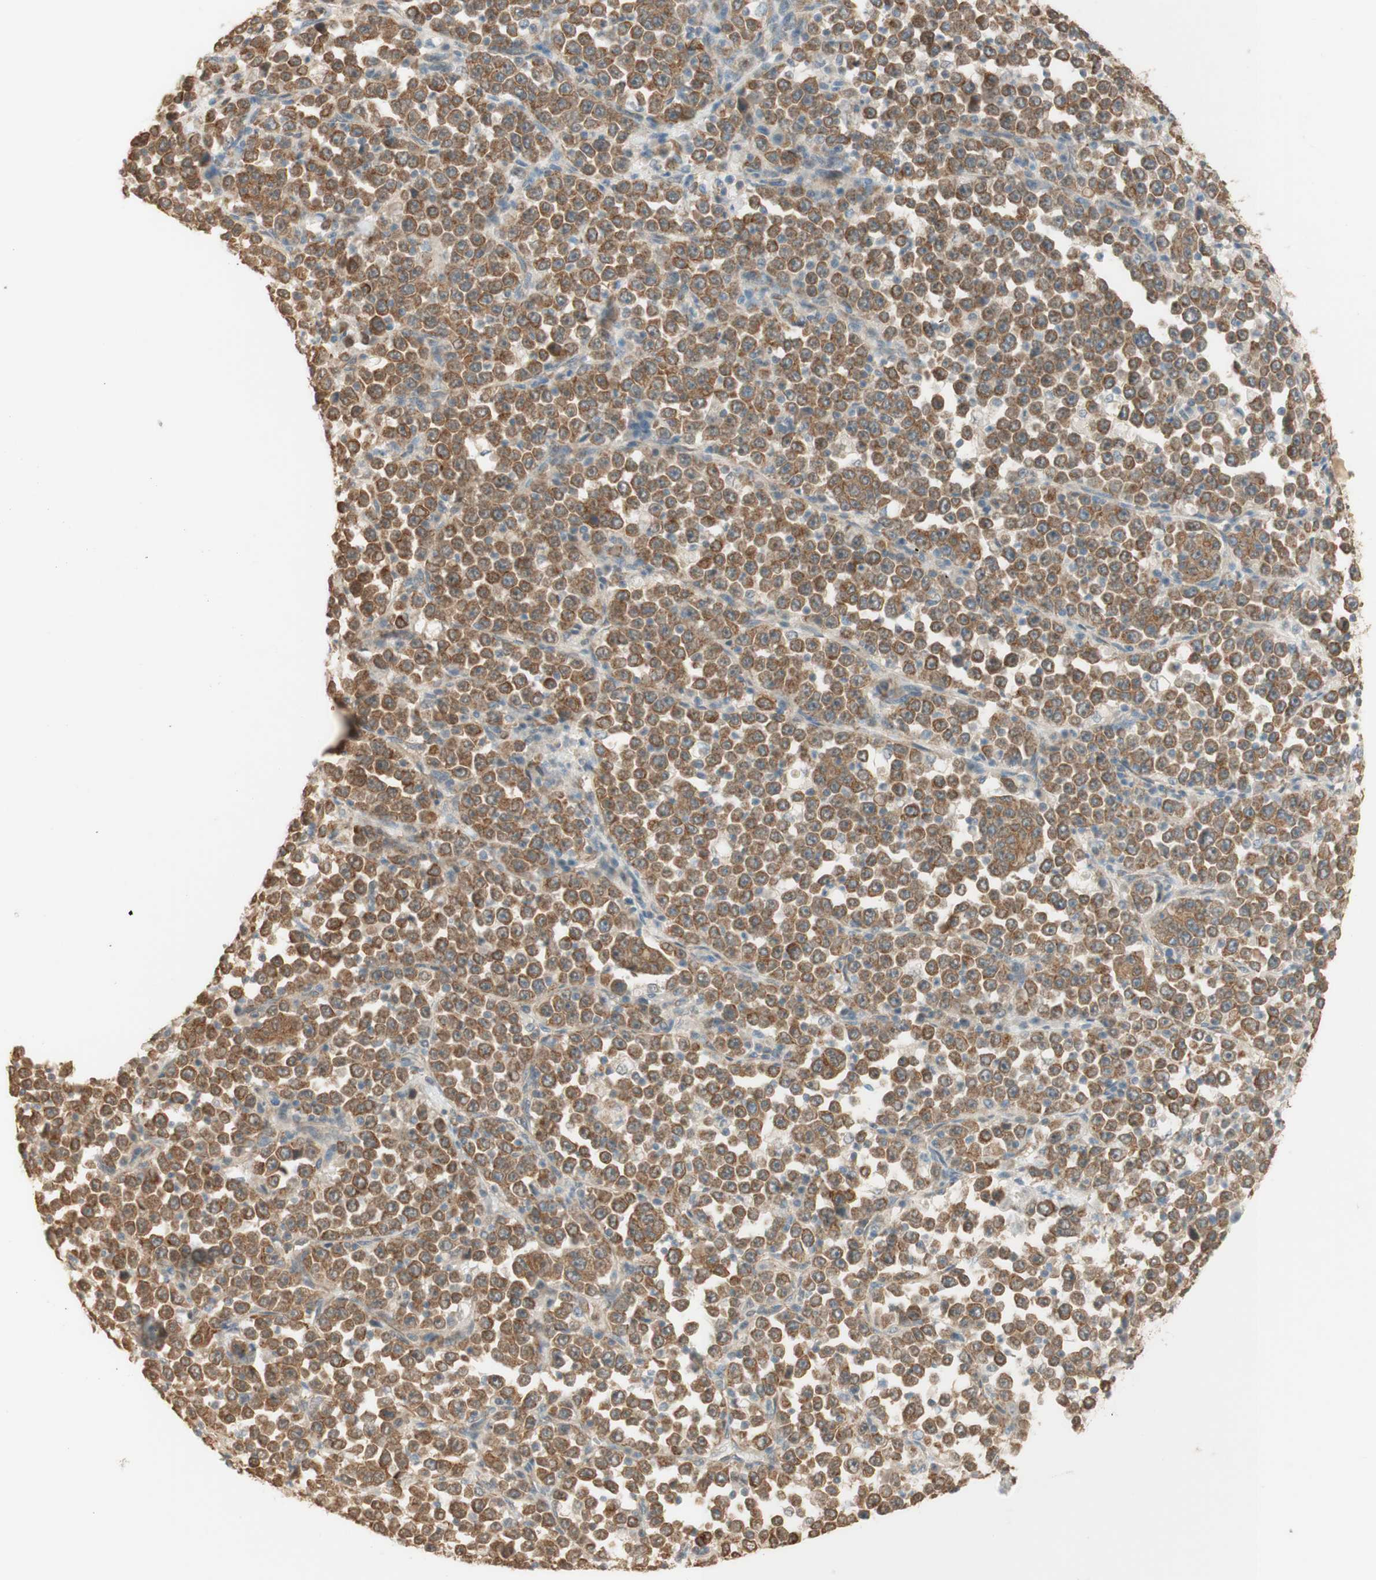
{"staining": {"intensity": "moderate", "quantity": ">75%", "location": "cytoplasmic/membranous"}, "tissue": "stomach cancer", "cell_type": "Tumor cells", "image_type": "cancer", "snomed": [{"axis": "morphology", "description": "Normal tissue, NOS"}, {"axis": "morphology", "description": "Adenocarcinoma, NOS"}, {"axis": "topography", "description": "Stomach, upper"}, {"axis": "topography", "description": "Stomach"}], "caption": "Stomach adenocarcinoma tissue shows moderate cytoplasmic/membranous expression in approximately >75% of tumor cells Nuclei are stained in blue.", "gene": "SPINT2", "patient": {"sex": "male", "age": 59}}